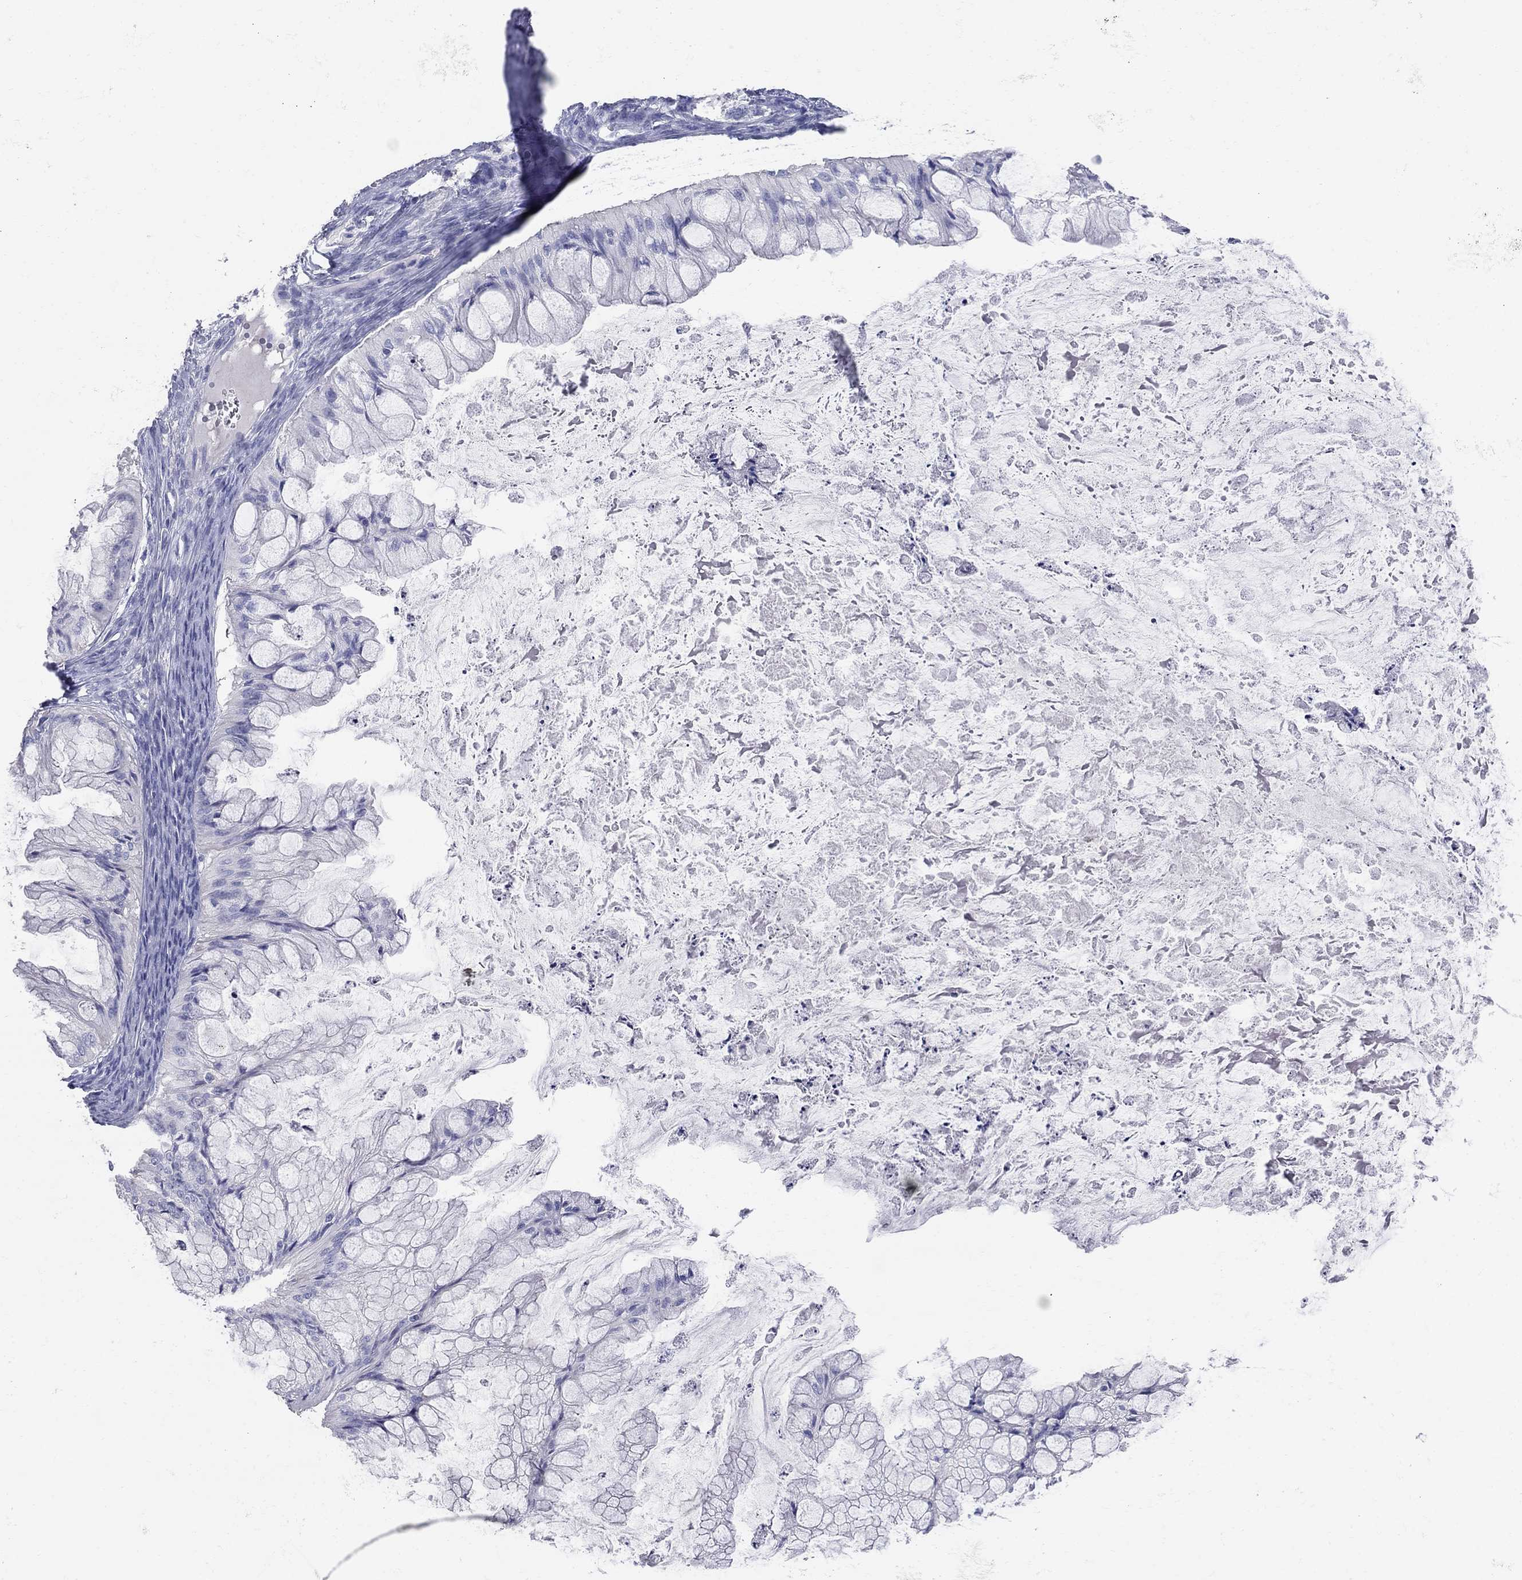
{"staining": {"intensity": "negative", "quantity": "none", "location": "none"}, "tissue": "ovarian cancer", "cell_type": "Tumor cells", "image_type": "cancer", "snomed": [{"axis": "morphology", "description": "Cystadenocarcinoma, mucinous, NOS"}, {"axis": "topography", "description": "Ovary"}], "caption": "Immunohistochemistry (IHC) micrograph of human ovarian mucinous cystadenocarcinoma stained for a protein (brown), which demonstrates no expression in tumor cells.", "gene": "AOX1", "patient": {"sex": "female", "age": 57}}